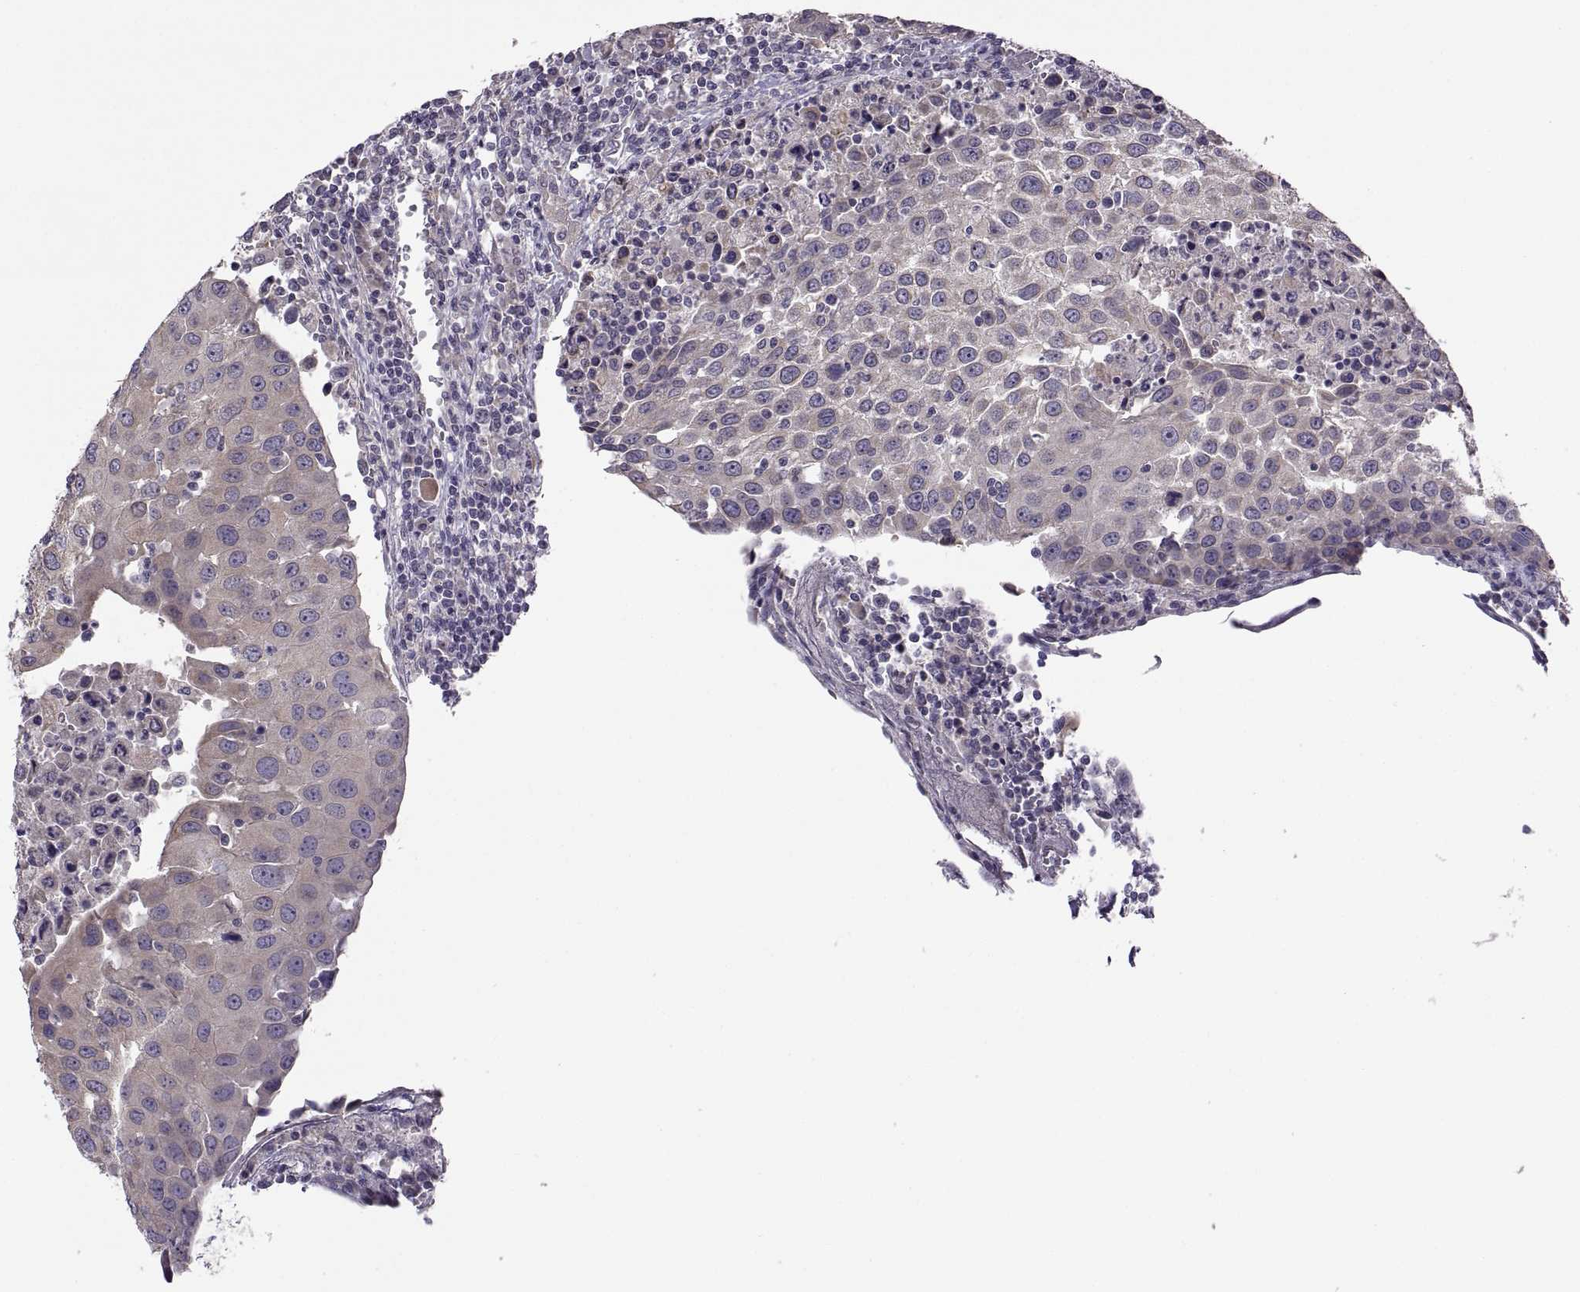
{"staining": {"intensity": "weak", "quantity": "<25%", "location": "cytoplasmic/membranous"}, "tissue": "urothelial cancer", "cell_type": "Tumor cells", "image_type": "cancer", "snomed": [{"axis": "morphology", "description": "Urothelial carcinoma, High grade"}, {"axis": "topography", "description": "Urinary bladder"}], "caption": "The IHC image has no significant staining in tumor cells of urothelial carcinoma (high-grade) tissue.", "gene": "ACSBG2", "patient": {"sex": "female", "age": 85}}